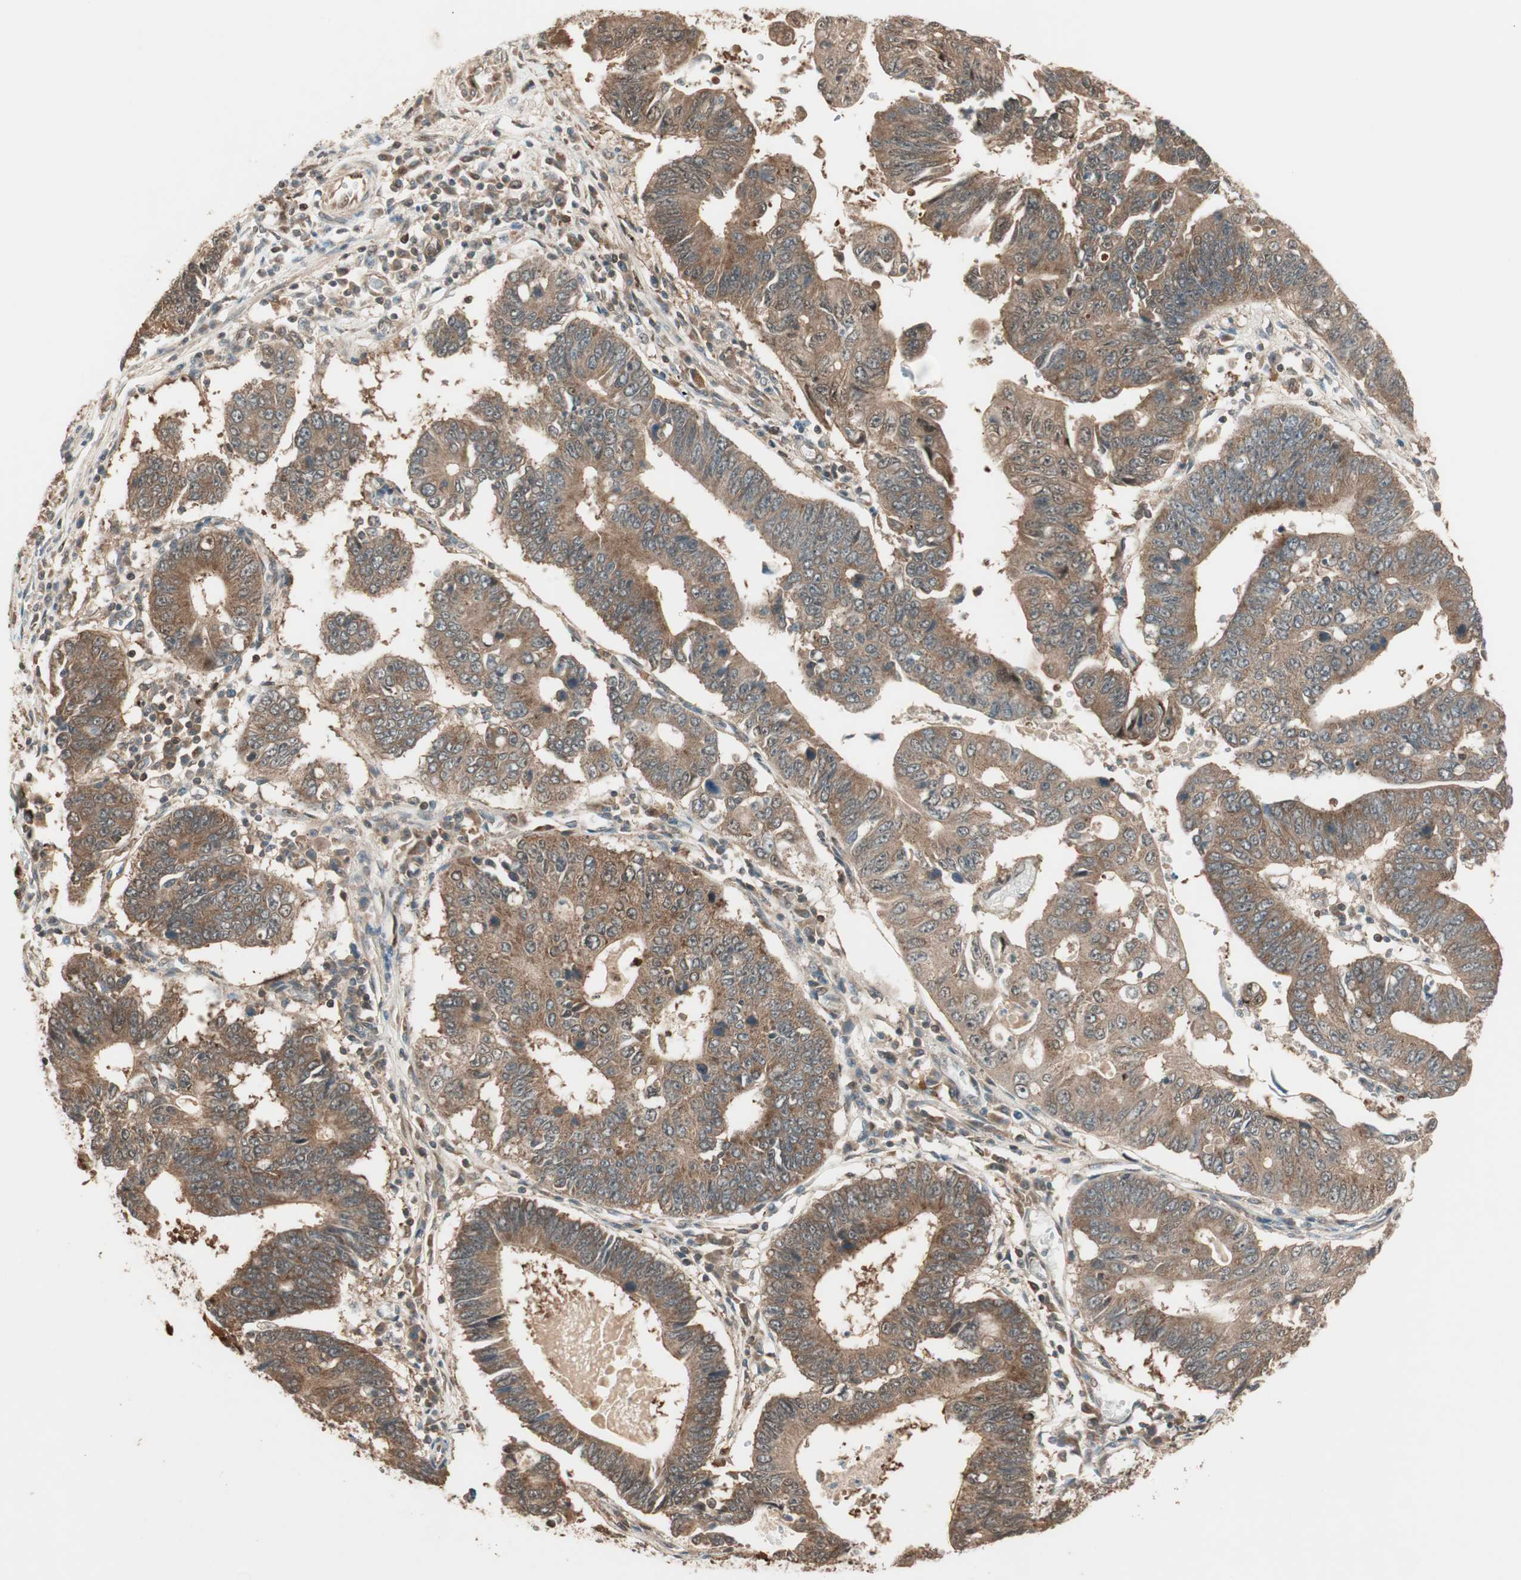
{"staining": {"intensity": "moderate", "quantity": ">75%", "location": "cytoplasmic/membranous"}, "tissue": "stomach cancer", "cell_type": "Tumor cells", "image_type": "cancer", "snomed": [{"axis": "morphology", "description": "Adenocarcinoma, NOS"}, {"axis": "topography", "description": "Stomach"}], "caption": "DAB immunohistochemical staining of stomach cancer (adenocarcinoma) demonstrates moderate cytoplasmic/membranous protein staining in about >75% of tumor cells.", "gene": "CNOT4", "patient": {"sex": "male", "age": 59}}